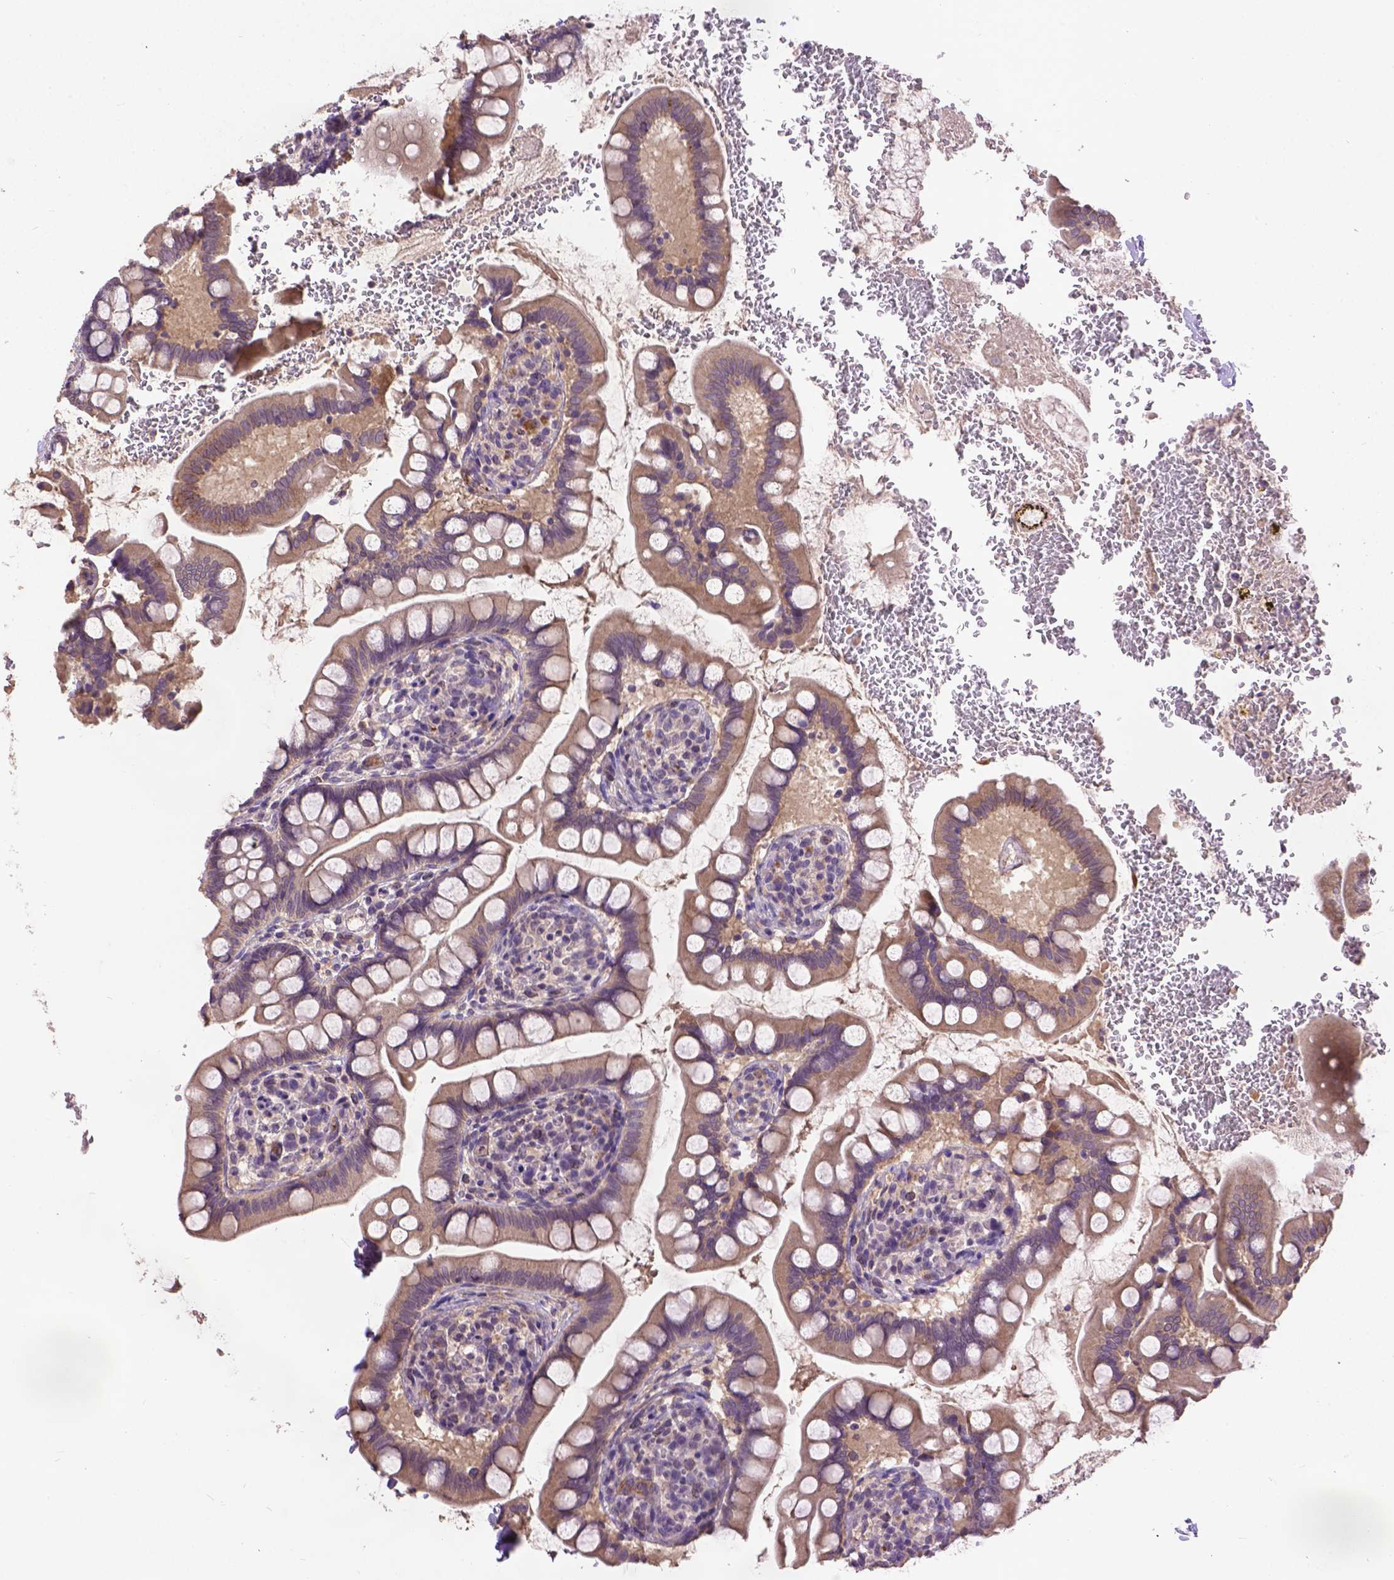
{"staining": {"intensity": "moderate", "quantity": ">75%", "location": "cytoplasmic/membranous"}, "tissue": "small intestine", "cell_type": "Glandular cells", "image_type": "normal", "snomed": [{"axis": "morphology", "description": "Normal tissue, NOS"}, {"axis": "topography", "description": "Small intestine"}], "caption": "Immunohistochemistry (IHC) staining of unremarkable small intestine, which reveals medium levels of moderate cytoplasmic/membranous positivity in about >75% of glandular cells indicating moderate cytoplasmic/membranous protein staining. The staining was performed using DAB (3,3'-diaminobenzidine) (brown) for protein detection and nuclei were counterstained in hematoxylin (blue).", "gene": "ZNF337", "patient": {"sex": "female", "age": 56}}